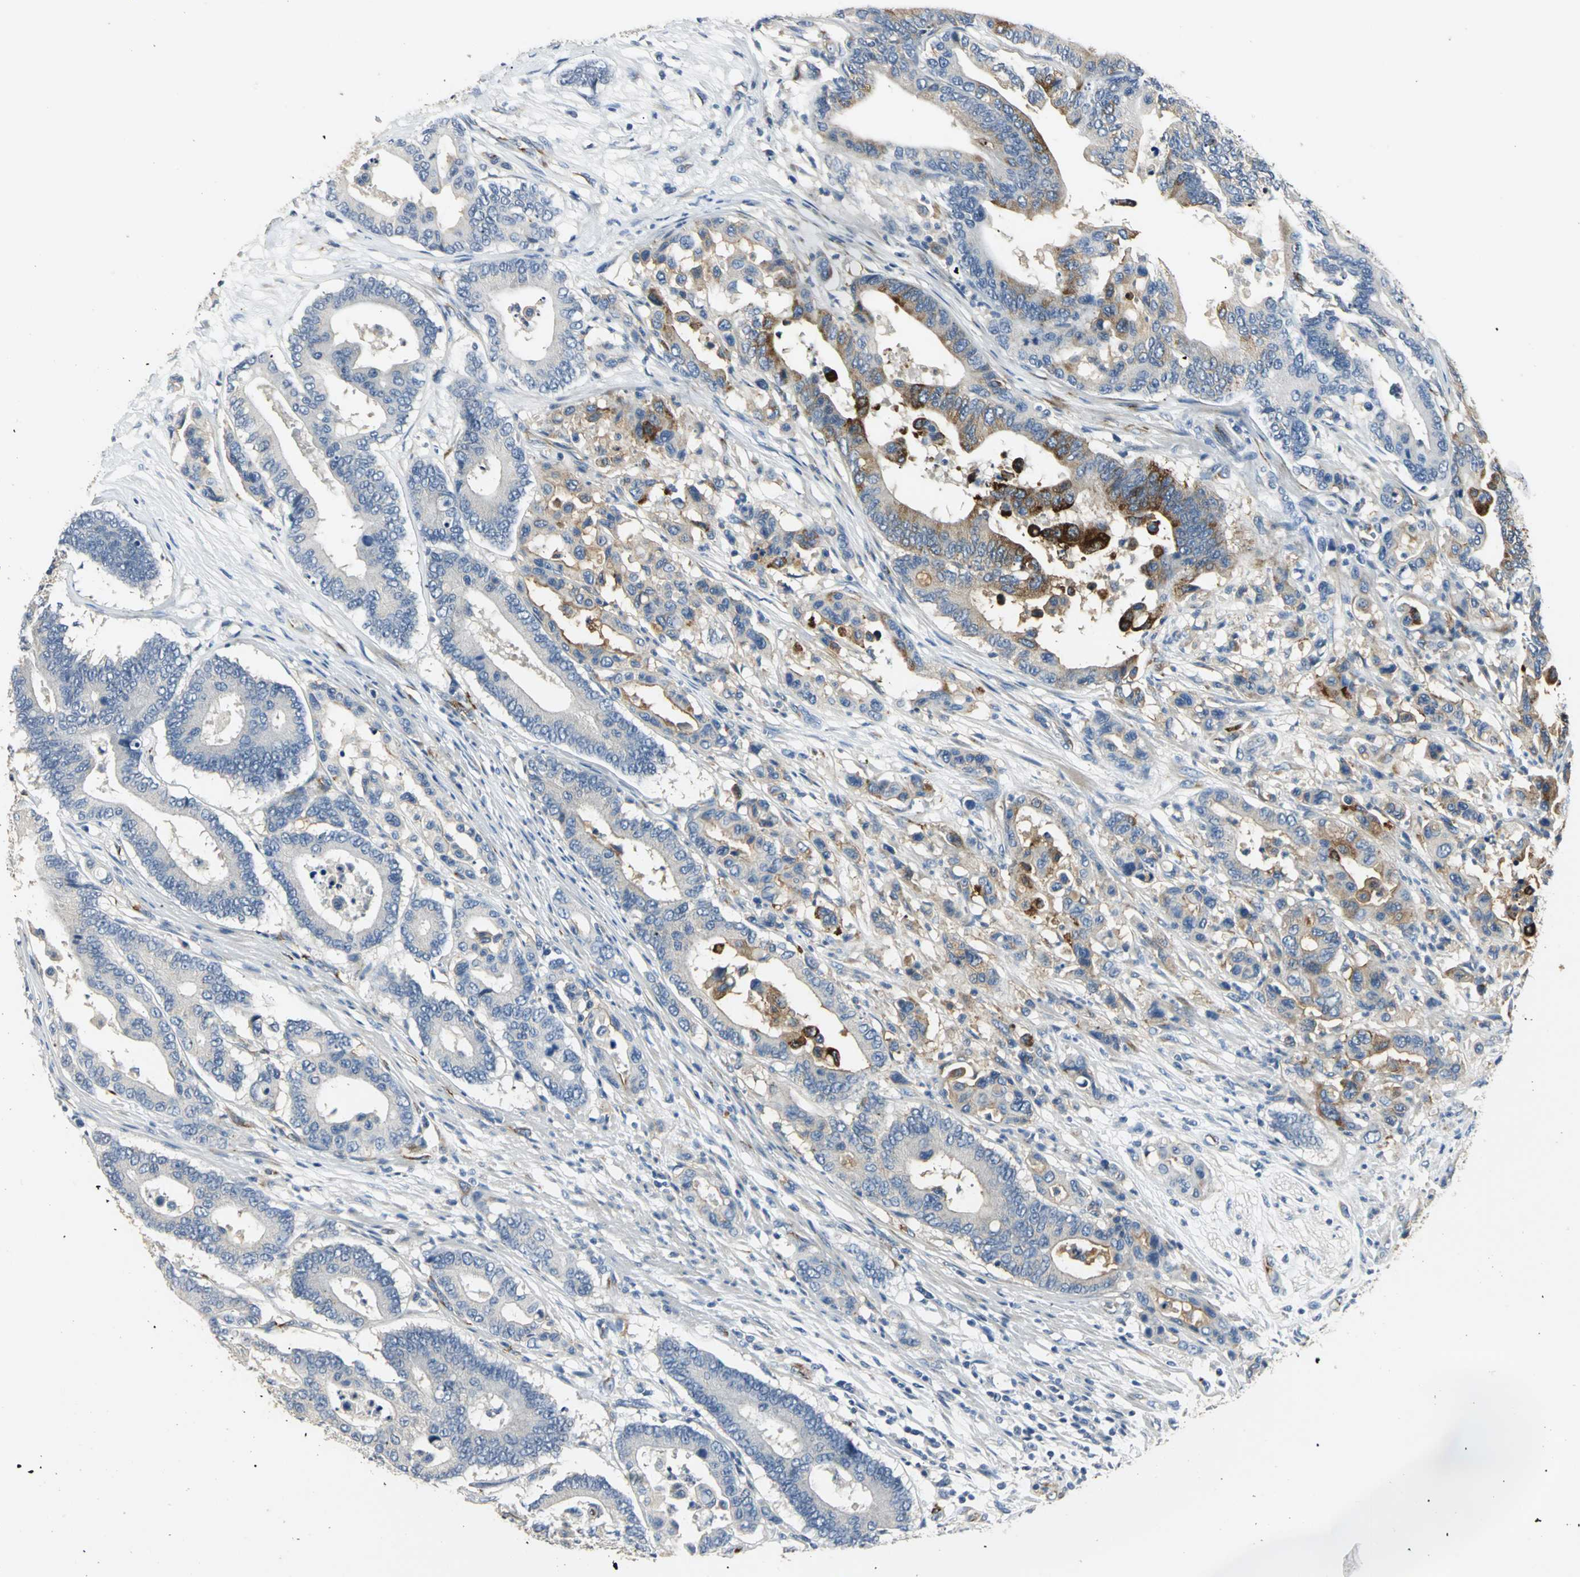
{"staining": {"intensity": "strong", "quantity": "<25%", "location": "cytoplasmic/membranous"}, "tissue": "colorectal cancer", "cell_type": "Tumor cells", "image_type": "cancer", "snomed": [{"axis": "morphology", "description": "Normal tissue, NOS"}, {"axis": "morphology", "description": "Adenocarcinoma, NOS"}, {"axis": "topography", "description": "Colon"}], "caption": "Tumor cells demonstrate strong cytoplasmic/membranous positivity in approximately <25% of cells in colorectal adenocarcinoma.", "gene": "B3GNT2", "patient": {"sex": "male", "age": 82}}